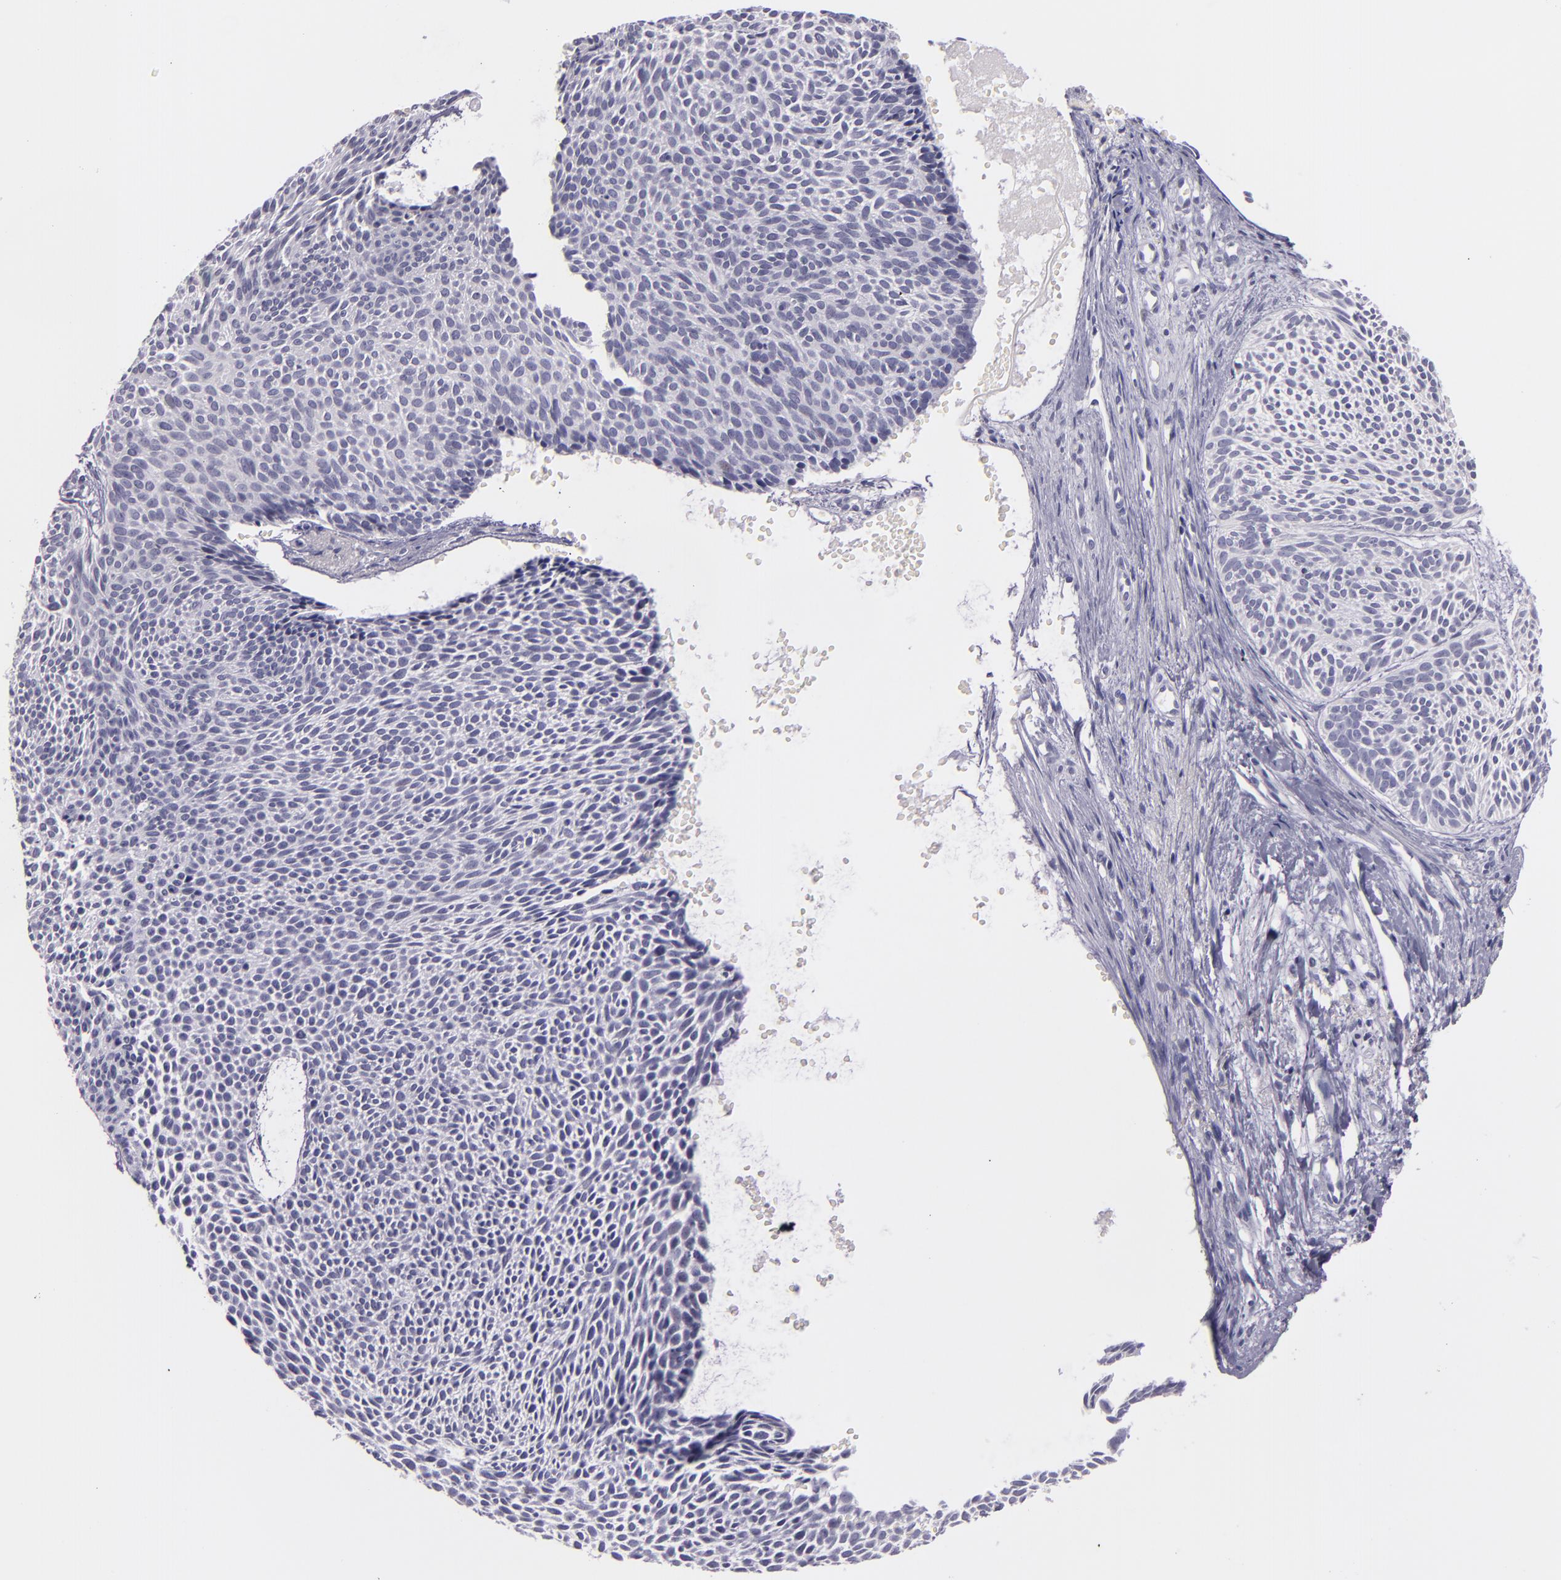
{"staining": {"intensity": "negative", "quantity": "none", "location": "none"}, "tissue": "skin cancer", "cell_type": "Tumor cells", "image_type": "cancer", "snomed": [{"axis": "morphology", "description": "Basal cell carcinoma"}, {"axis": "topography", "description": "Skin"}], "caption": "A micrograph of human basal cell carcinoma (skin) is negative for staining in tumor cells.", "gene": "HSP90AA1", "patient": {"sex": "male", "age": 84}}